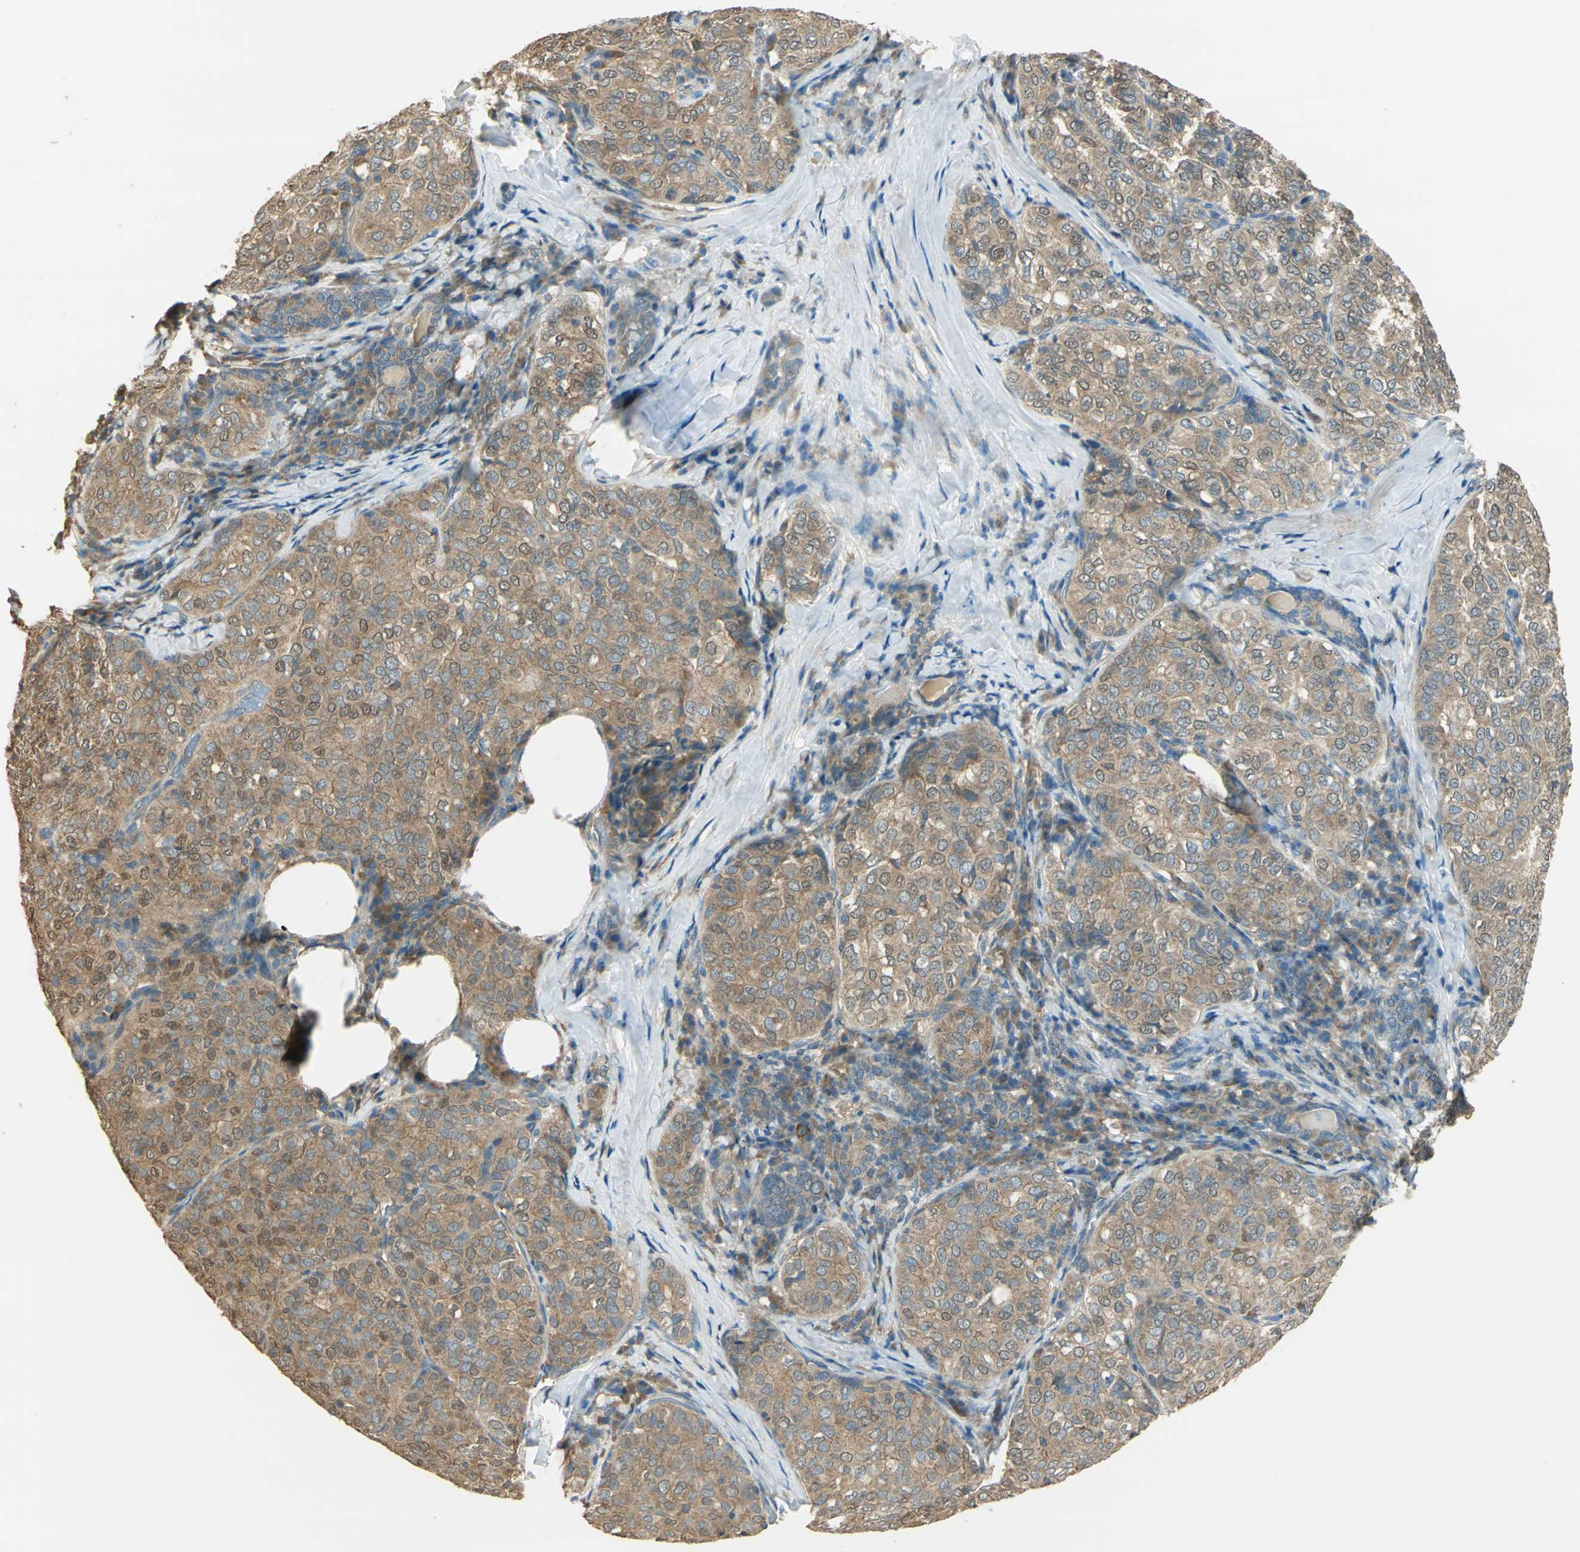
{"staining": {"intensity": "moderate", "quantity": ">75%", "location": "cytoplasmic/membranous,nuclear"}, "tissue": "thyroid cancer", "cell_type": "Tumor cells", "image_type": "cancer", "snomed": [{"axis": "morphology", "description": "Papillary adenocarcinoma, NOS"}, {"axis": "topography", "description": "Thyroid gland"}], "caption": "Moderate cytoplasmic/membranous and nuclear protein positivity is identified in about >75% of tumor cells in thyroid cancer. (DAB = brown stain, brightfield microscopy at high magnification).", "gene": "SHC2", "patient": {"sex": "female", "age": 30}}